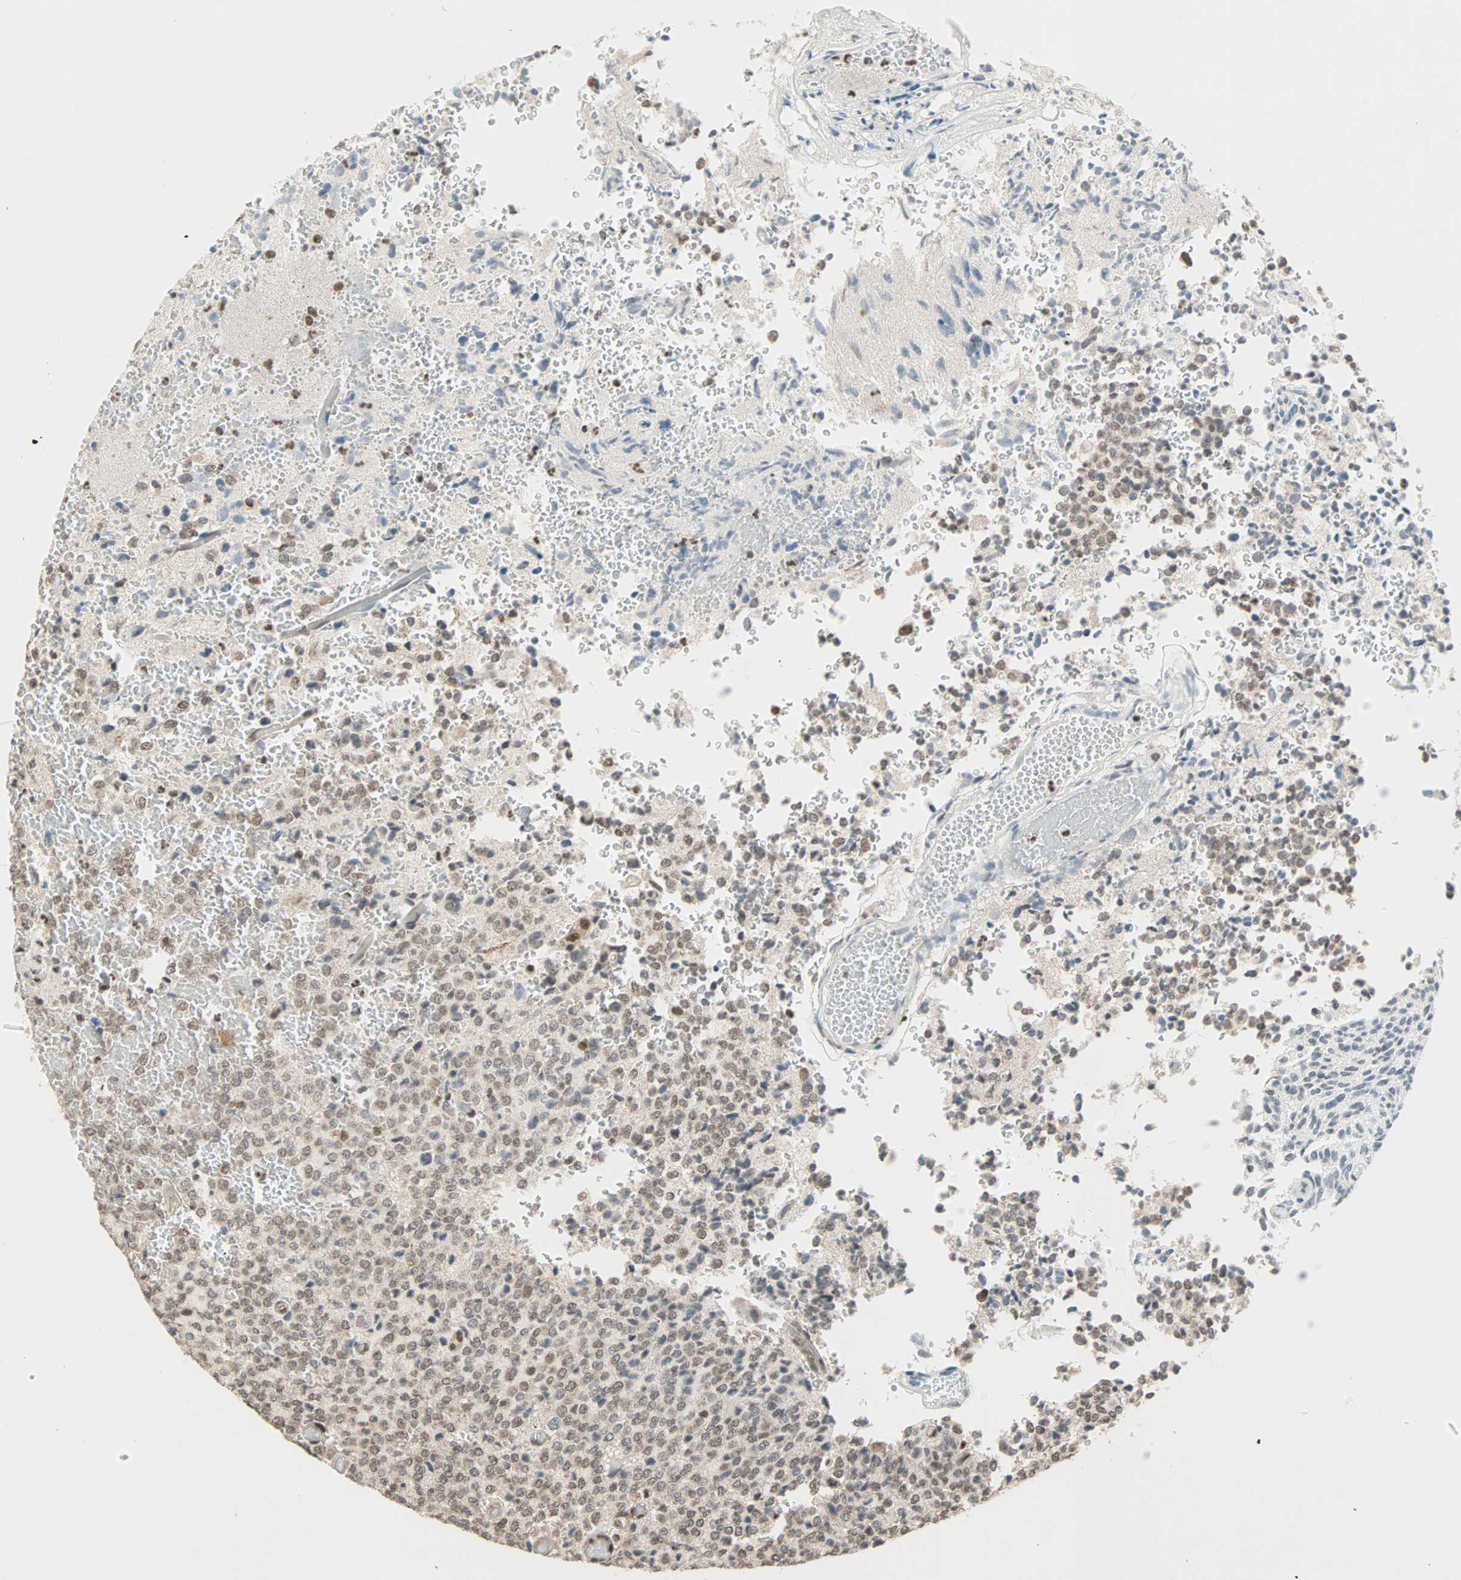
{"staining": {"intensity": "weak", "quantity": ">75%", "location": "nuclear"}, "tissue": "glioma", "cell_type": "Tumor cells", "image_type": "cancer", "snomed": [{"axis": "morphology", "description": "Glioma, malignant, High grade"}, {"axis": "topography", "description": "pancreas cauda"}], "caption": "Immunohistochemical staining of glioma shows low levels of weak nuclear staining in about >75% of tumor cells. (Brightfield microscopy of DAB IHC at high magnification).", "gene": "DAZAP1", "patient": {"sex": "male", "age": 60}}